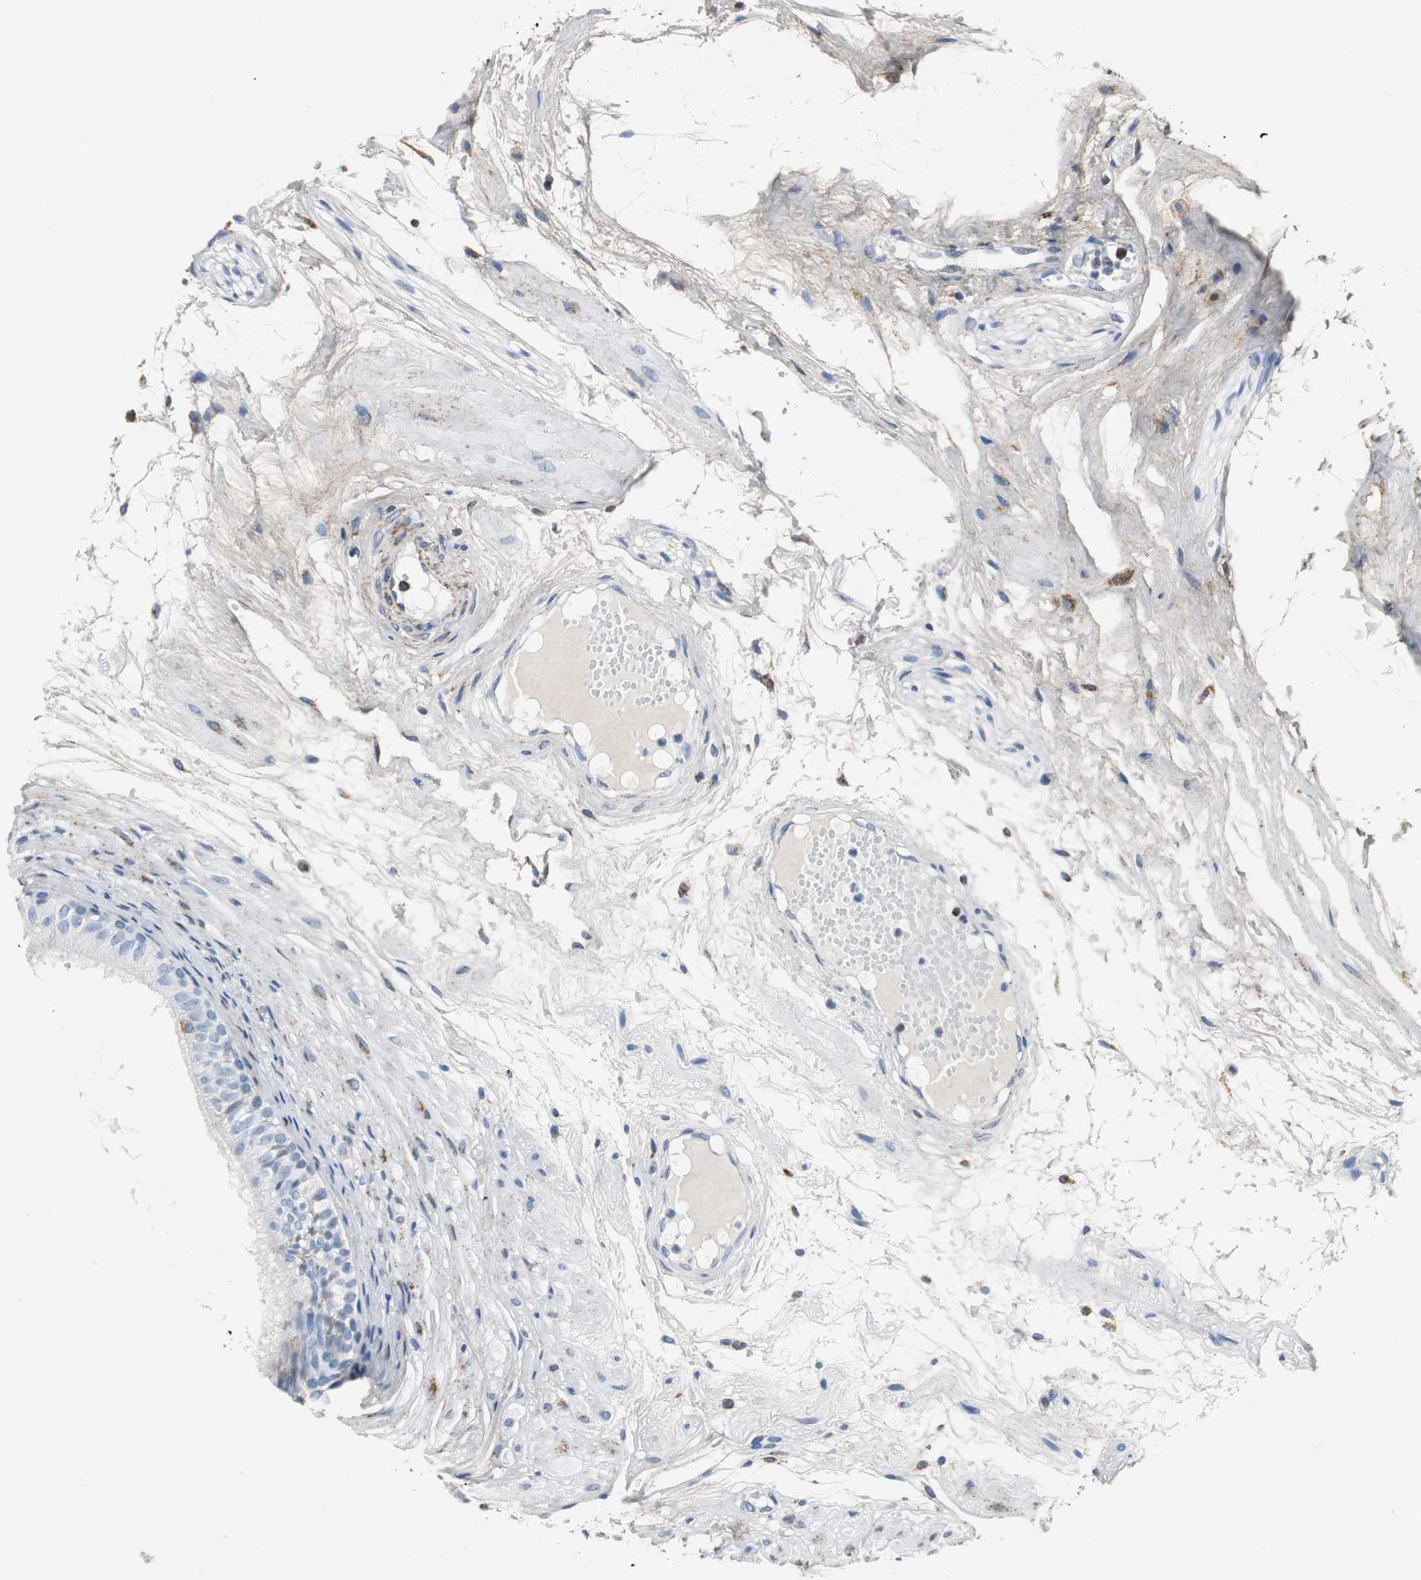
{"staining": {"intensity": "strong", "quantity": ">75%", "location": "cytoplasmic/membranous"}, "tissue": "epididymis", "cell_type": "Glandular cells", "image_type": "normal", "snomed": [{"axis": "morphology", "description": "Normal tissue, NOS"}, {"axis": "morphology", "description": "Atrophy, NOS"}, {"axis": "topography", "description": "Testis"}, {"axis": "topography", "description": "Epididymis"}], "caption": "Benign epididymis demonstrates strong cytoplasmic/membranous staining in about >75% of glandular cells, visualized by immunohistochemistry. (DAB (3,3'-diaminobenzidine) IHC, brown staining for protein, blue staining for nuclei).", "gene": "C1QTNF7", "patient": {"sex": "male", "age": 18}}